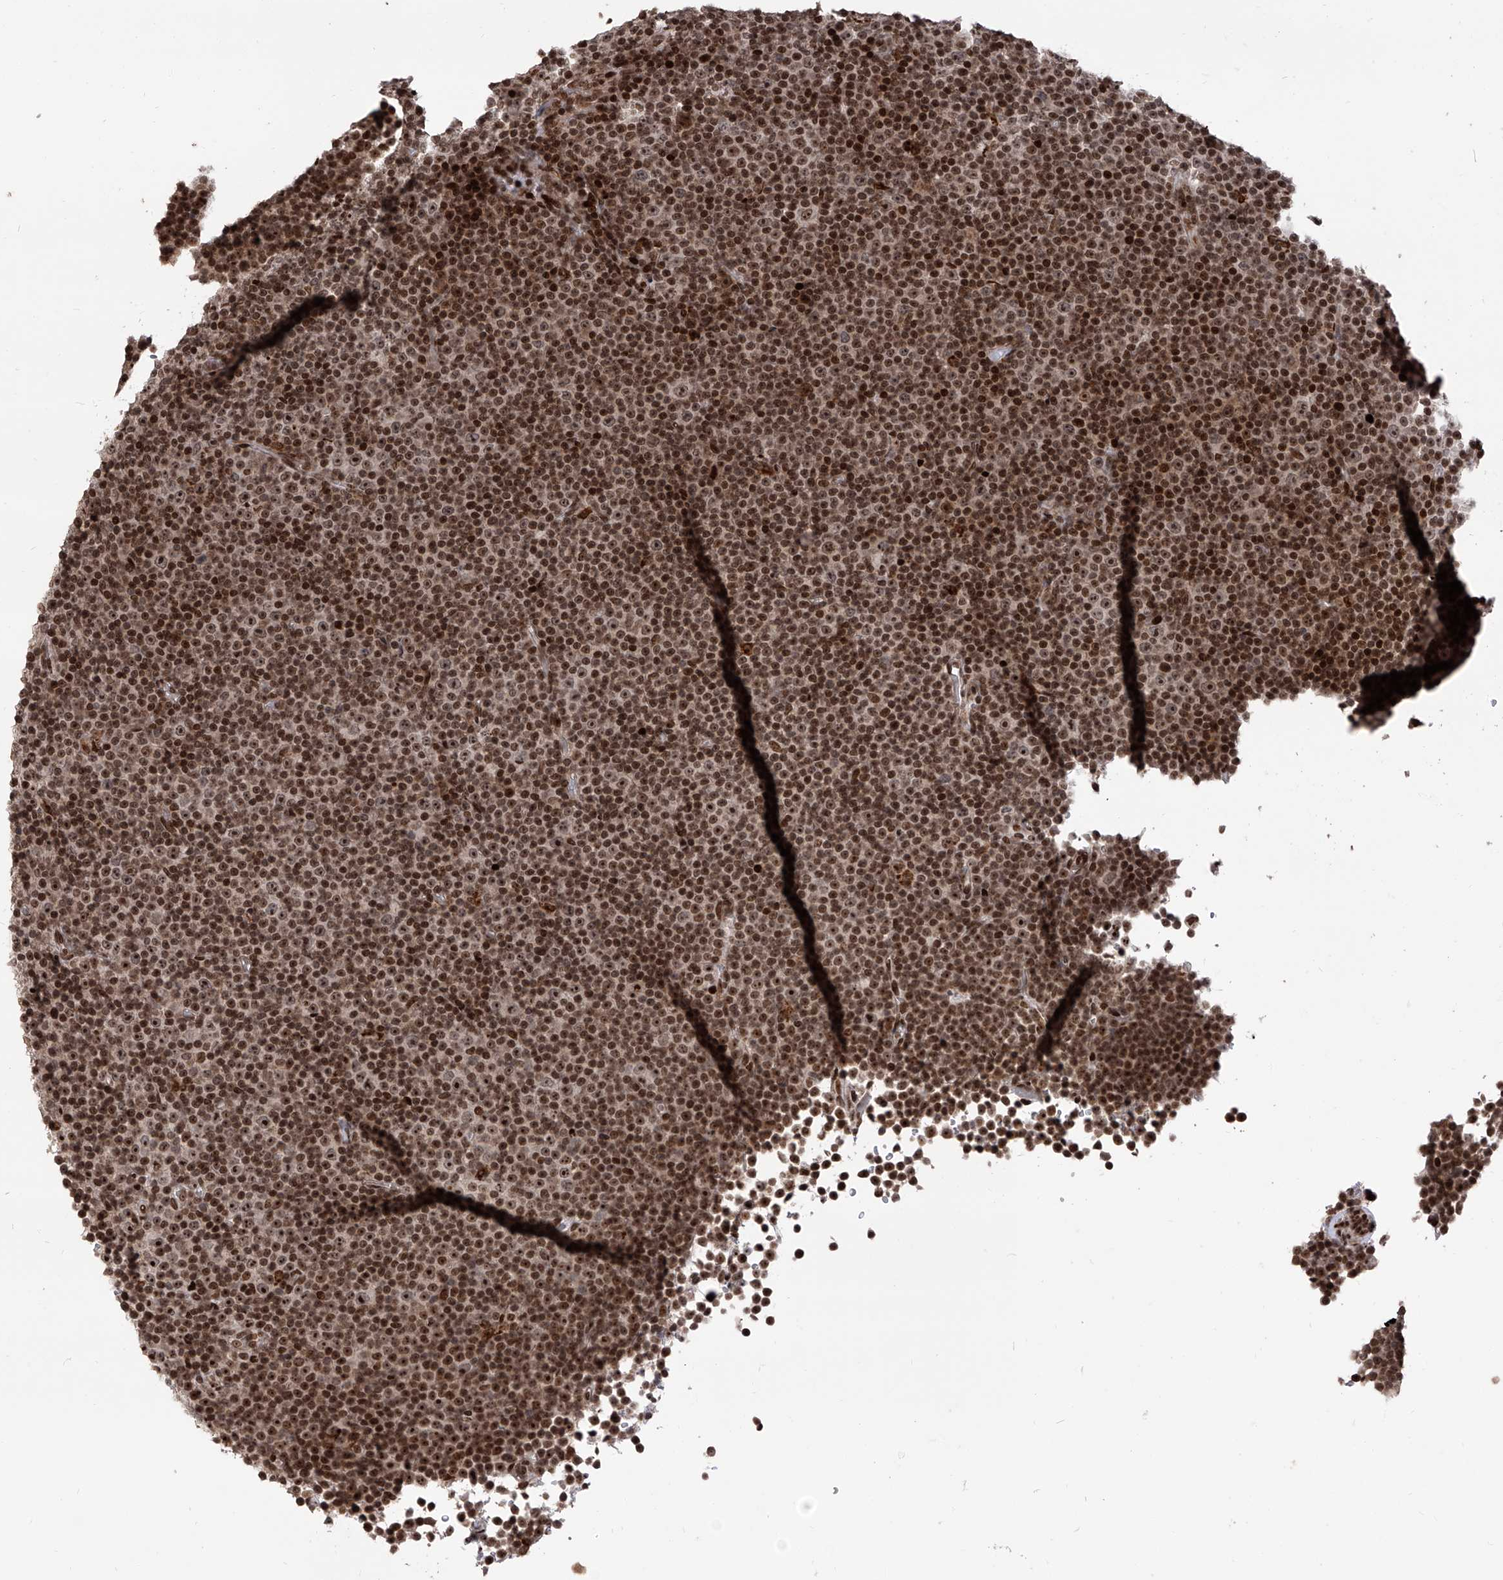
{"staining": {"intensity": "strong", "quantity": ">75%", "location": "nuclear"}, "tissue": "lymphoma", "cell_type": "Tumor cells", "image_type": "cancer", "snomed": [{"axis": "morphology", "description": "Malignant lymphoma, non-Hodgkin's type, Low grade"}, {"axis": "topography", "description": "Lymph node"}], "caption": "Lymphoma stained with a brown dye demonstrates strong nuclear positive staining in about >75% of tumor cells.", "gene": "PAK1IP1", "patient": {"sex": "female", "age": 67}}